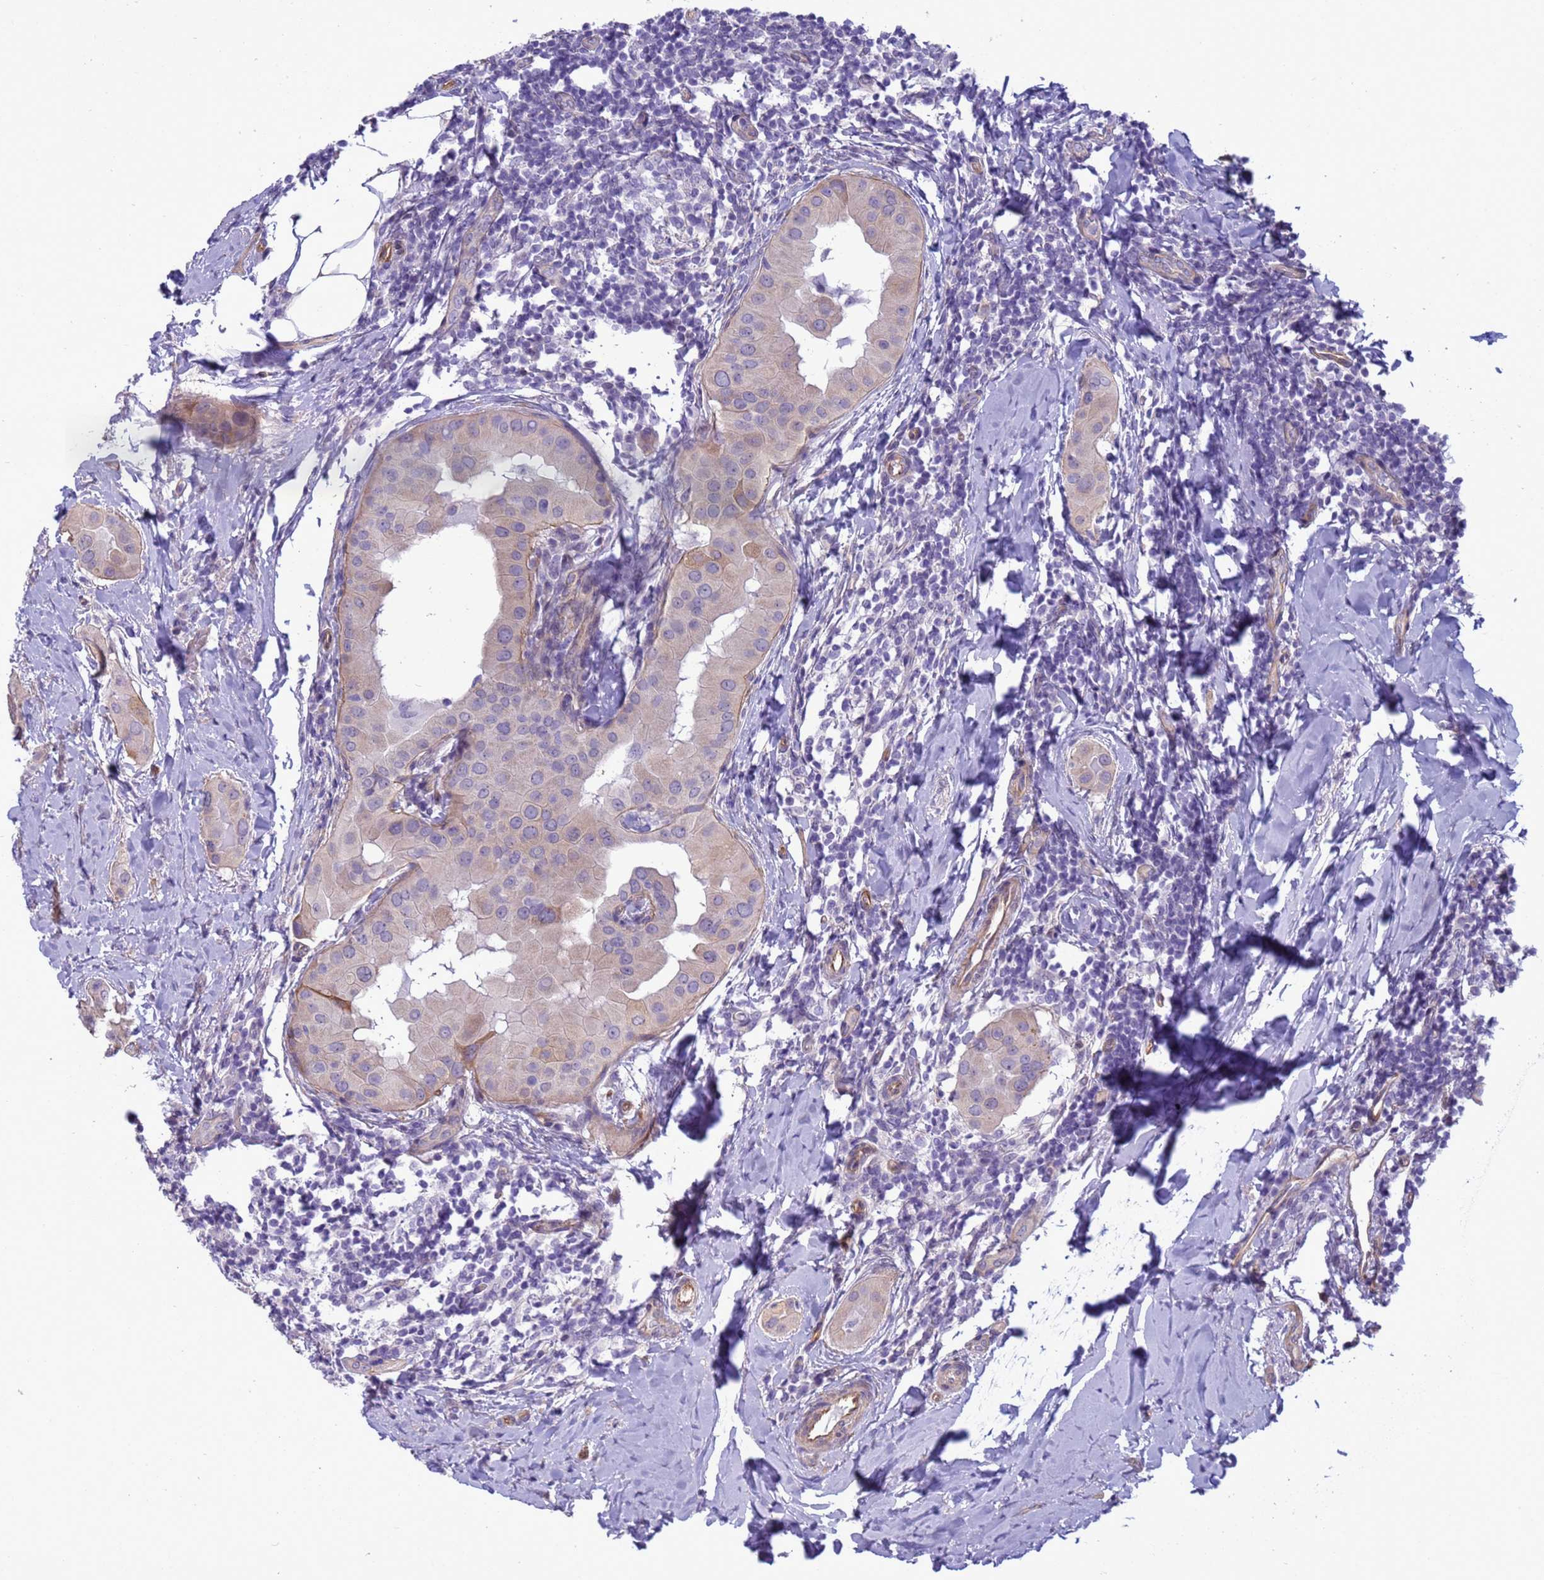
{"staining": {"intensity": "weak", "quantity": "<25%", "location": "cytoplasmic/membranous"}, "tissue": "thyroid cancer", "cell_type": "Tumor cells", "image_type": "cancer", "snomed": [{"axis": "morphology", "description": "Papillary adenocarcinoma, NOS"}, {"axis": "topography", "description": "Thyroid gland"}], "caption": "High magnification brightfield microscopy of papillary adenocarcinoma (thyroid) stained with DAB (brown) and counterstained with hematoxylin (blue): tumor cells show no significant expression.", "gene": "ITGB4", "patient": {"sex": "male", "age": 33}}